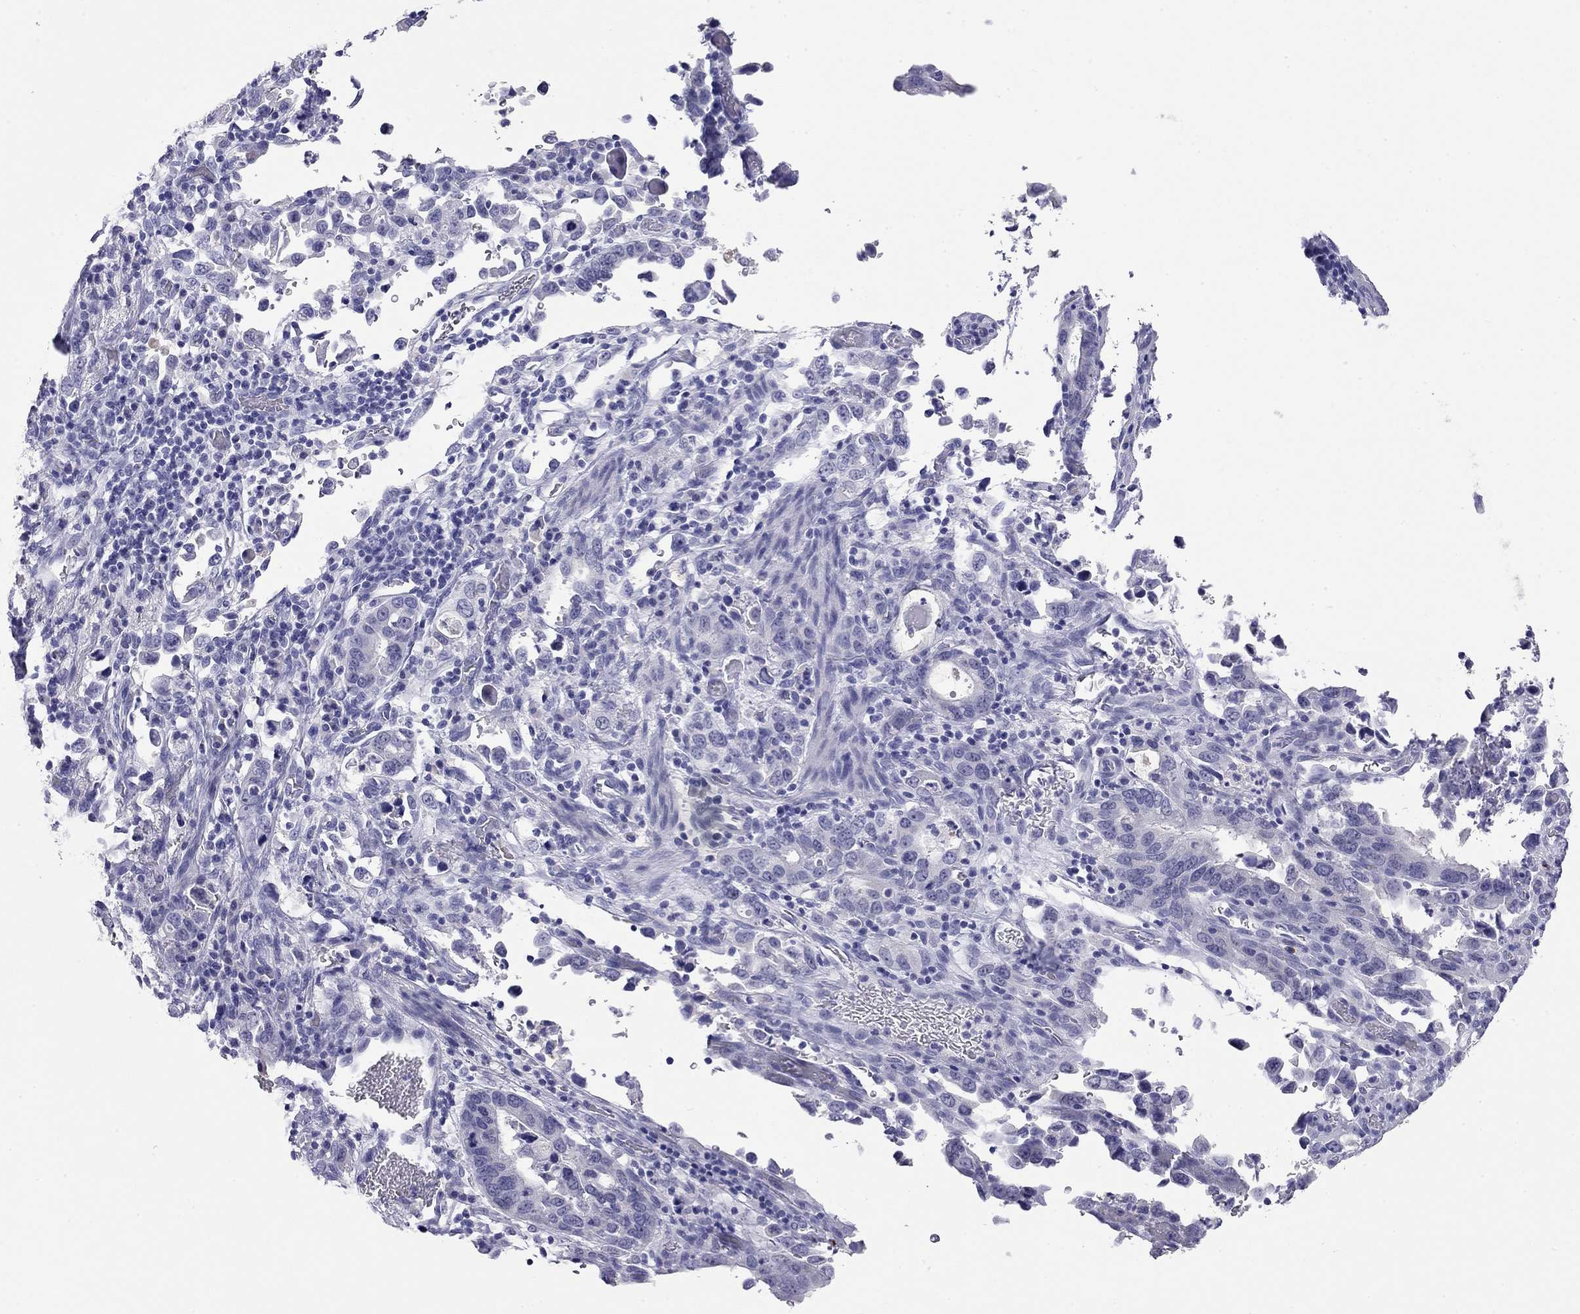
{"staining": {"intensity": "negative", "quantity": "none", "location": "none"}, "tissue": "stomach cancer", "cell_type": "Tumor cells", "image_type": "cancer", "snomed": [{"axis": "morphology", "description": "Adenocarcinoma, NOS"}, {"axis": "topography", "description": "Stomach, upper"}], "caption": "The histopathology image displays no staining of tumor cells in stomach cancer (adenocarcinoma).", "gene": "ODF4", "patient": {"sex": "male", "age": 74}}